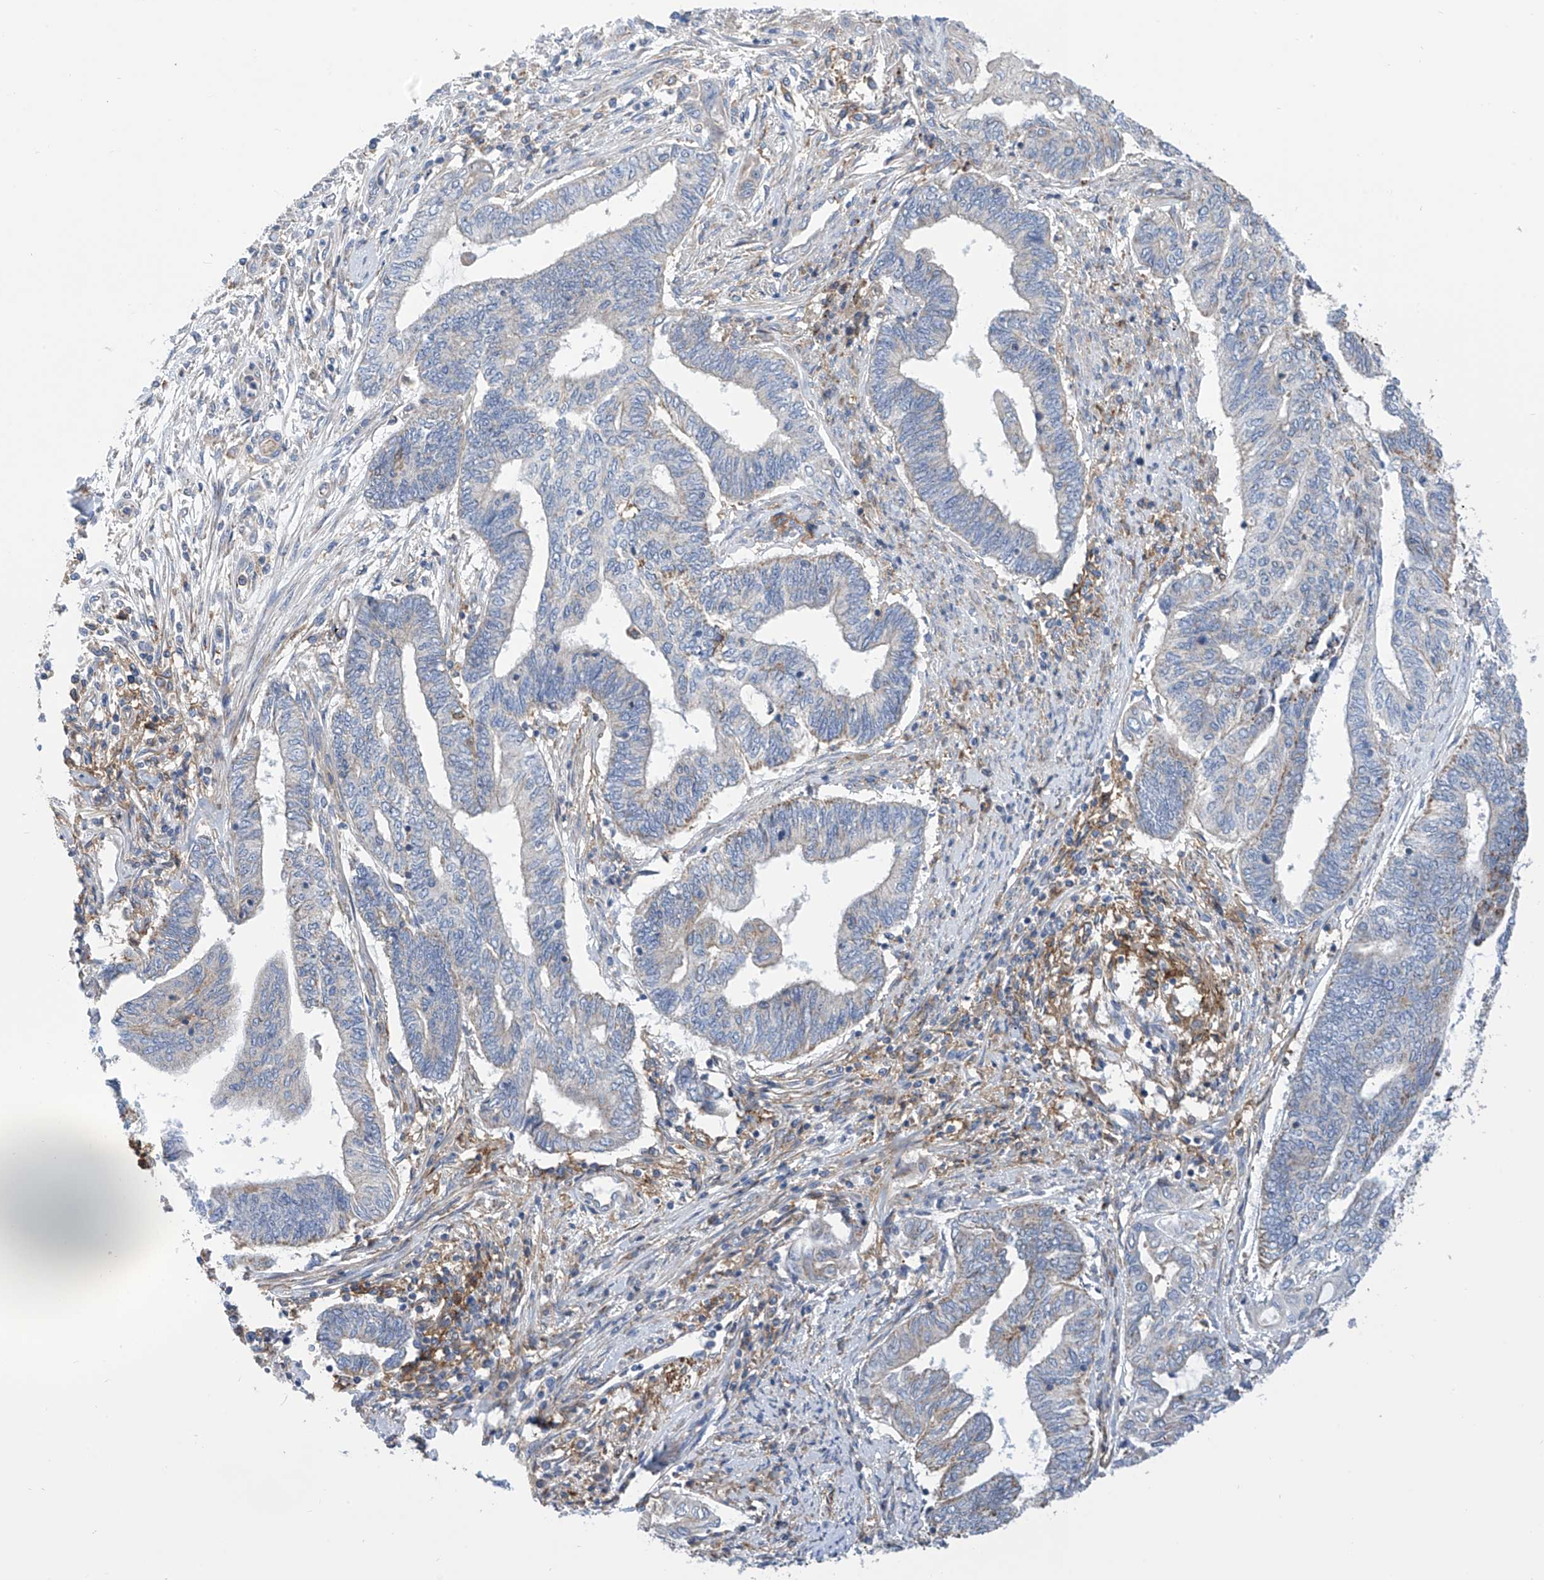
{"staining": {"intensity": "weak", "quantity": "<25%", "location": "cytoplasmic/membranous"}, "tissue": "endometrial cancer", "cell_type": "Tumor cells", "image_type": "cancer", "snomed": [{"axis": "morphology", "description": "Adenocarcinoma, NOS"}, {"axis": "topography", "description": "Uterus"}, {"axis": "topography", "description": "Endometrium"}], "caption": "The IHC photomicrograph has no significant expression in tumor cells of endometrial adenocarcinoma tissue.", "gene": "P2RX7", "patient": {"sex": "female", "age": 70}}